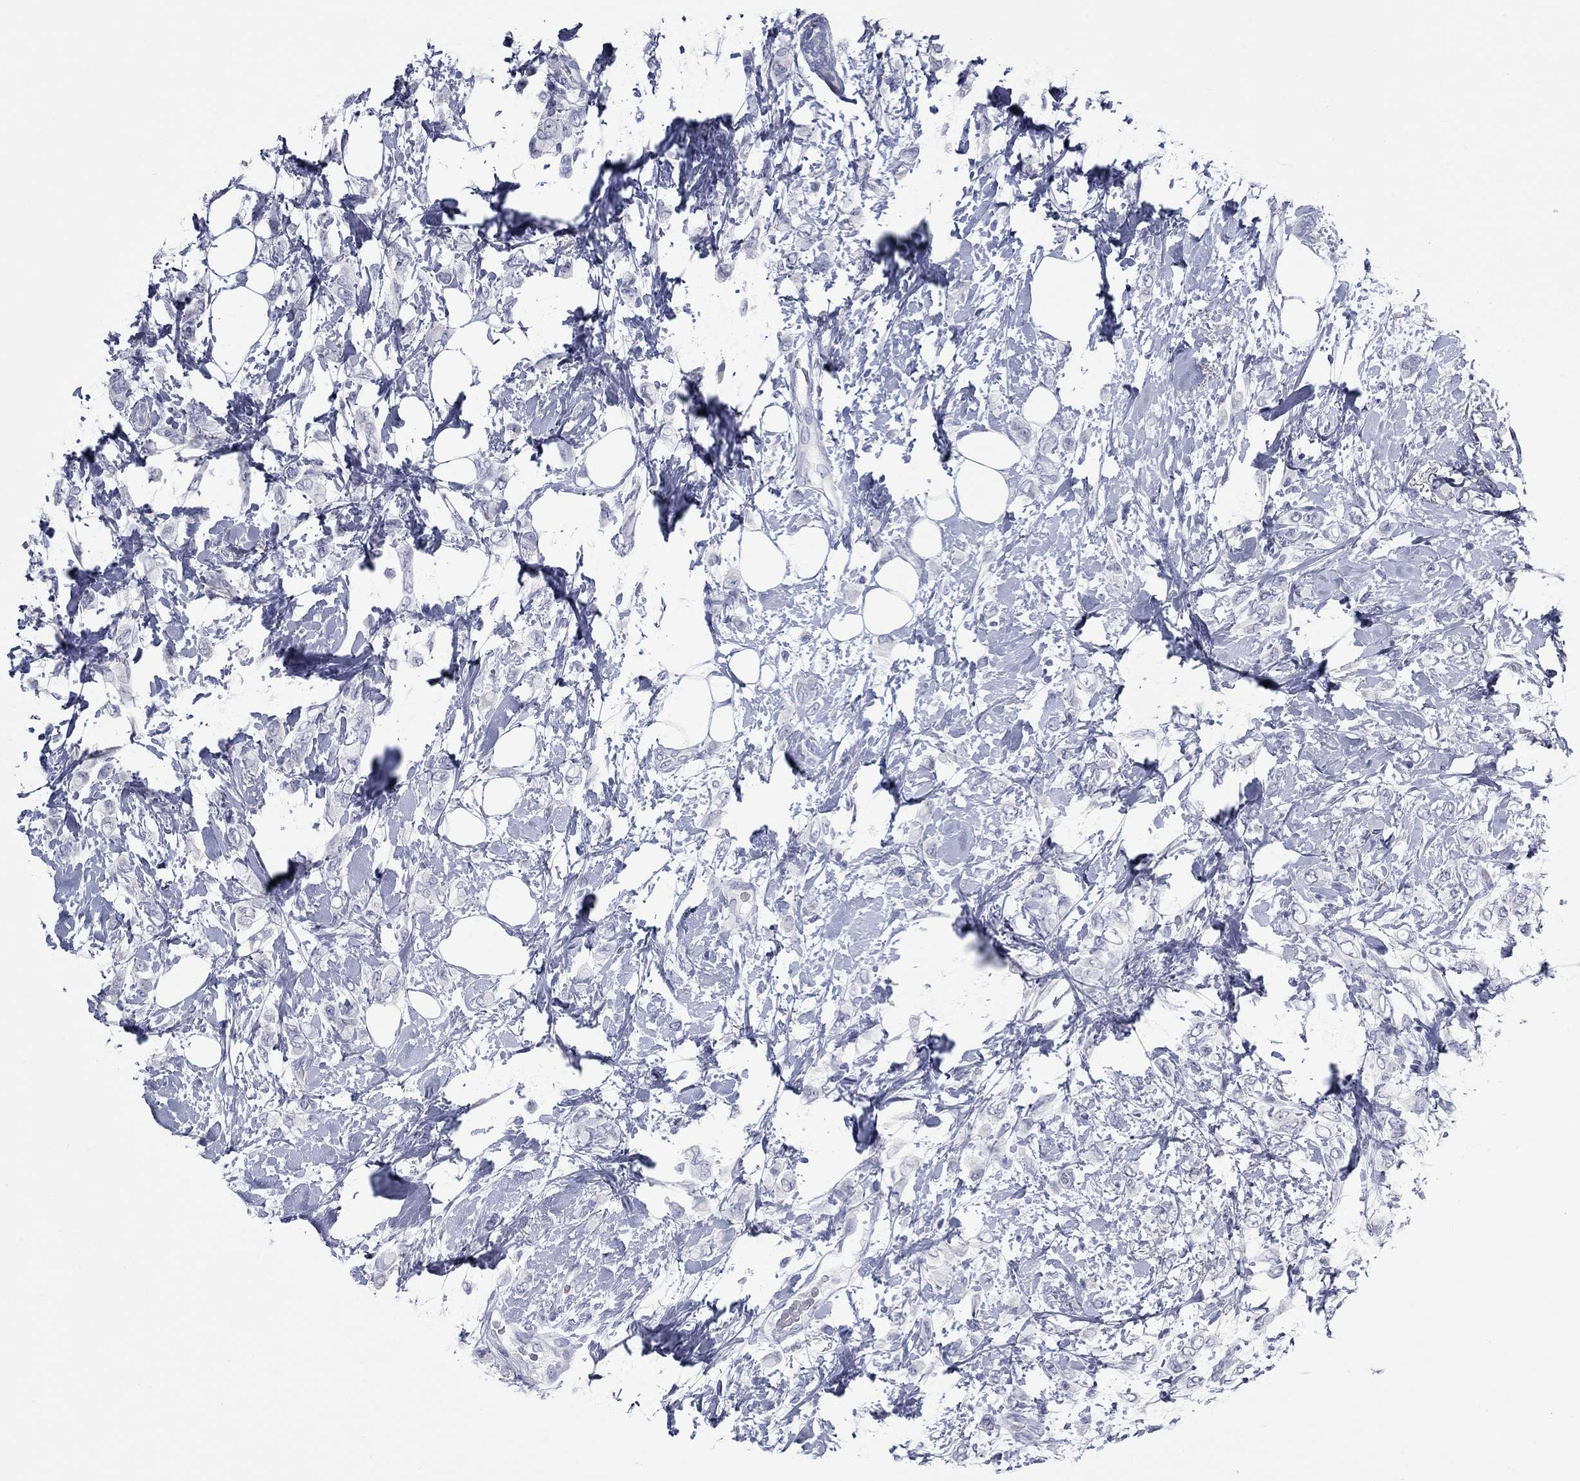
{"staining": {"intensity": "negative", "quantity": "none", "location": "none"}, "tissue": "breast cancer", "cell_type": "Tumor cells", "image_type": "cancer", "snomed": [{"axis": "morphology", "description": "Lobular carcinoma"}, {"axis": "topography", "description": "Breast"}], "caption": "The image shows no staining of tumor cells in breast lobular carcinoma.", "gene": "KIRREL2", "patient": {"sex": "female", "age": 66}}